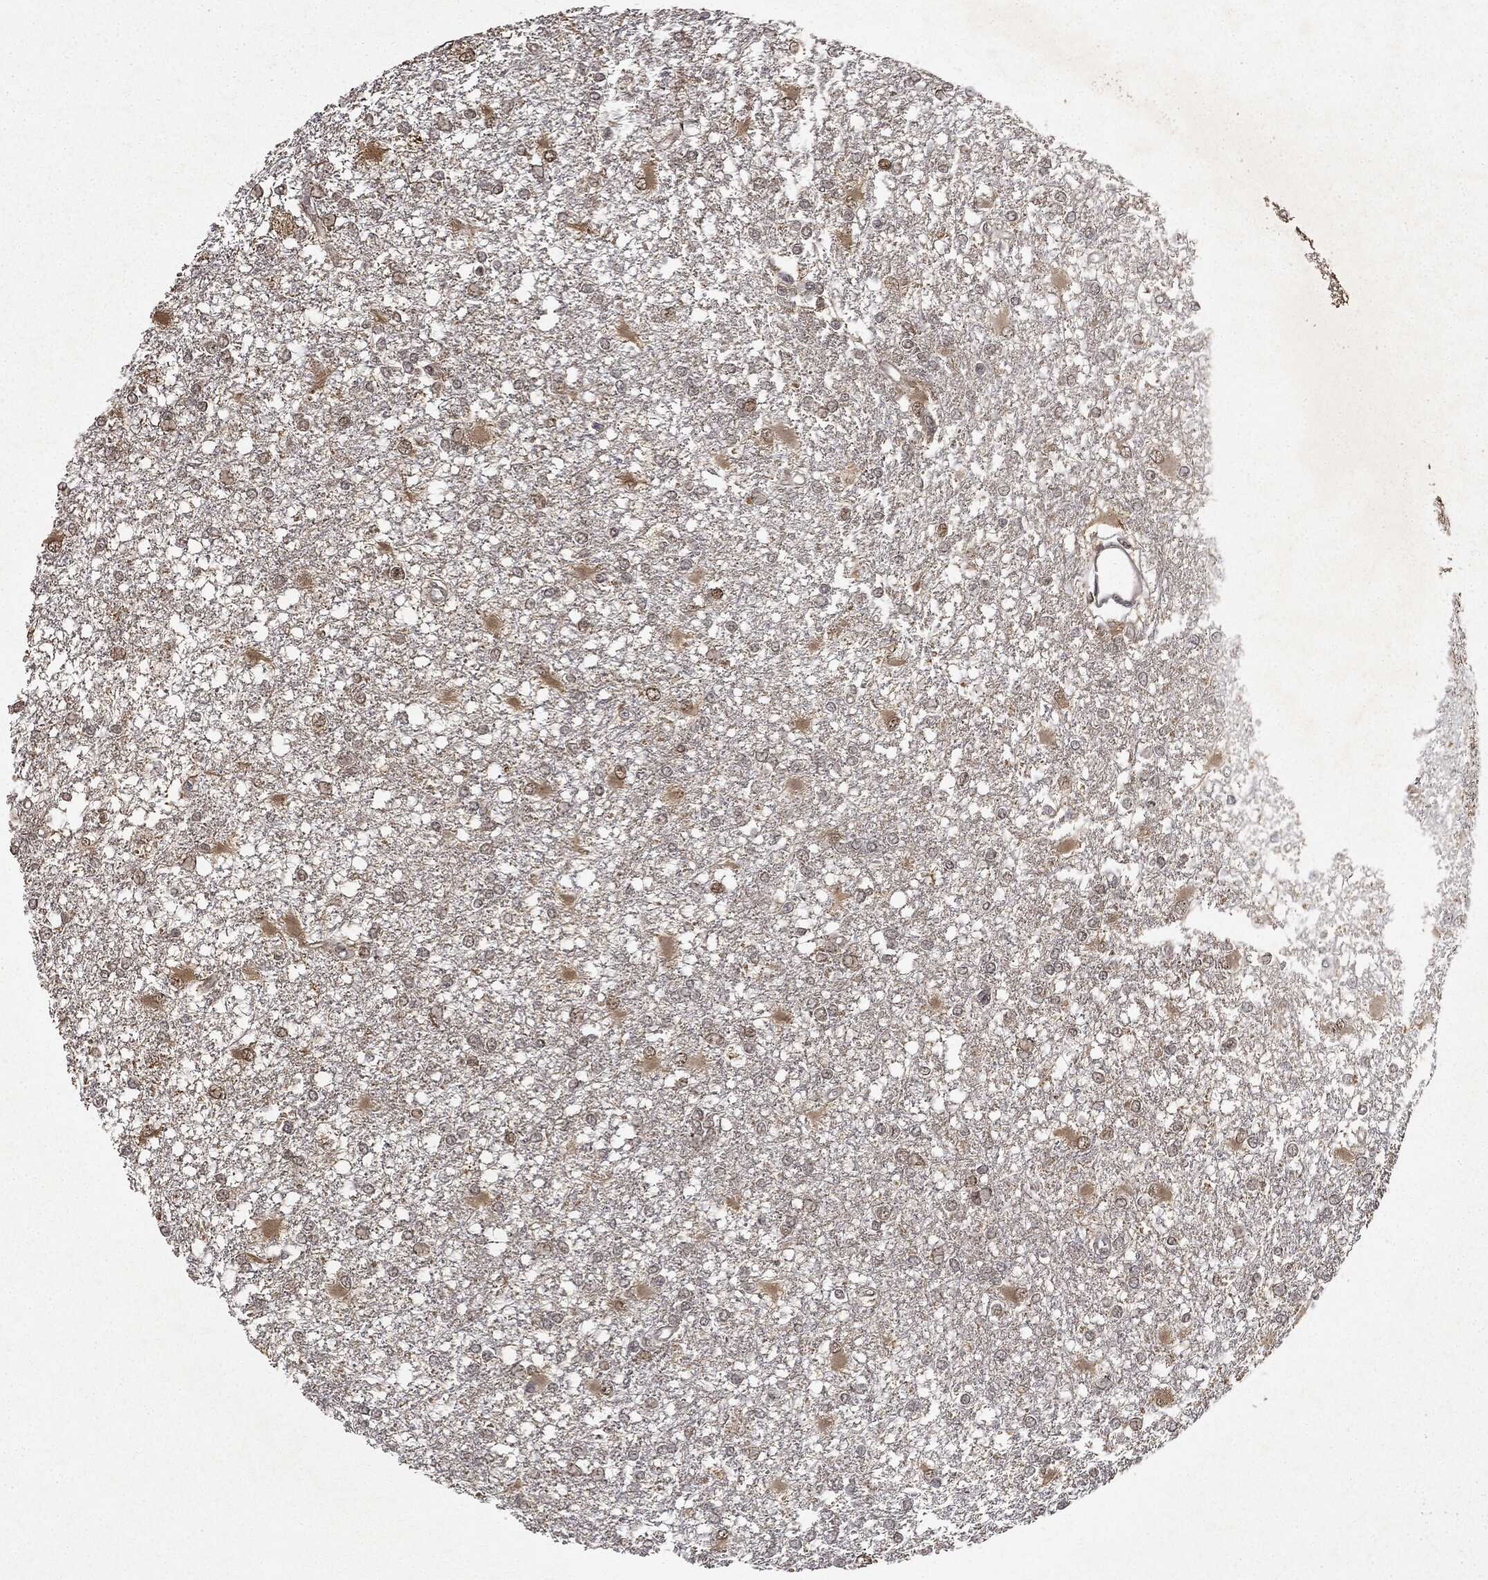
{"staining": {"intensity": "weak", "quantity": "<25%", "location": "cytoplasmic/membranous"}, "tissue": "glioma", "cell_type": "Tumor cells", "image_type": "cancer", "snomed": [{"axis": "morphology", "description": "Glioma, malignant, High grade"}, {"axis": "topography", "description": "Cerebral cortex"}], "caption": "DAB (3,3'-diaminobenzidine) immunohistochemical staining of human malignant high-grade glioma reveals no significant positivity in tumor cells.", "gene": "ZNHIT6", "patient": {"sex": "male", "age": 79}}